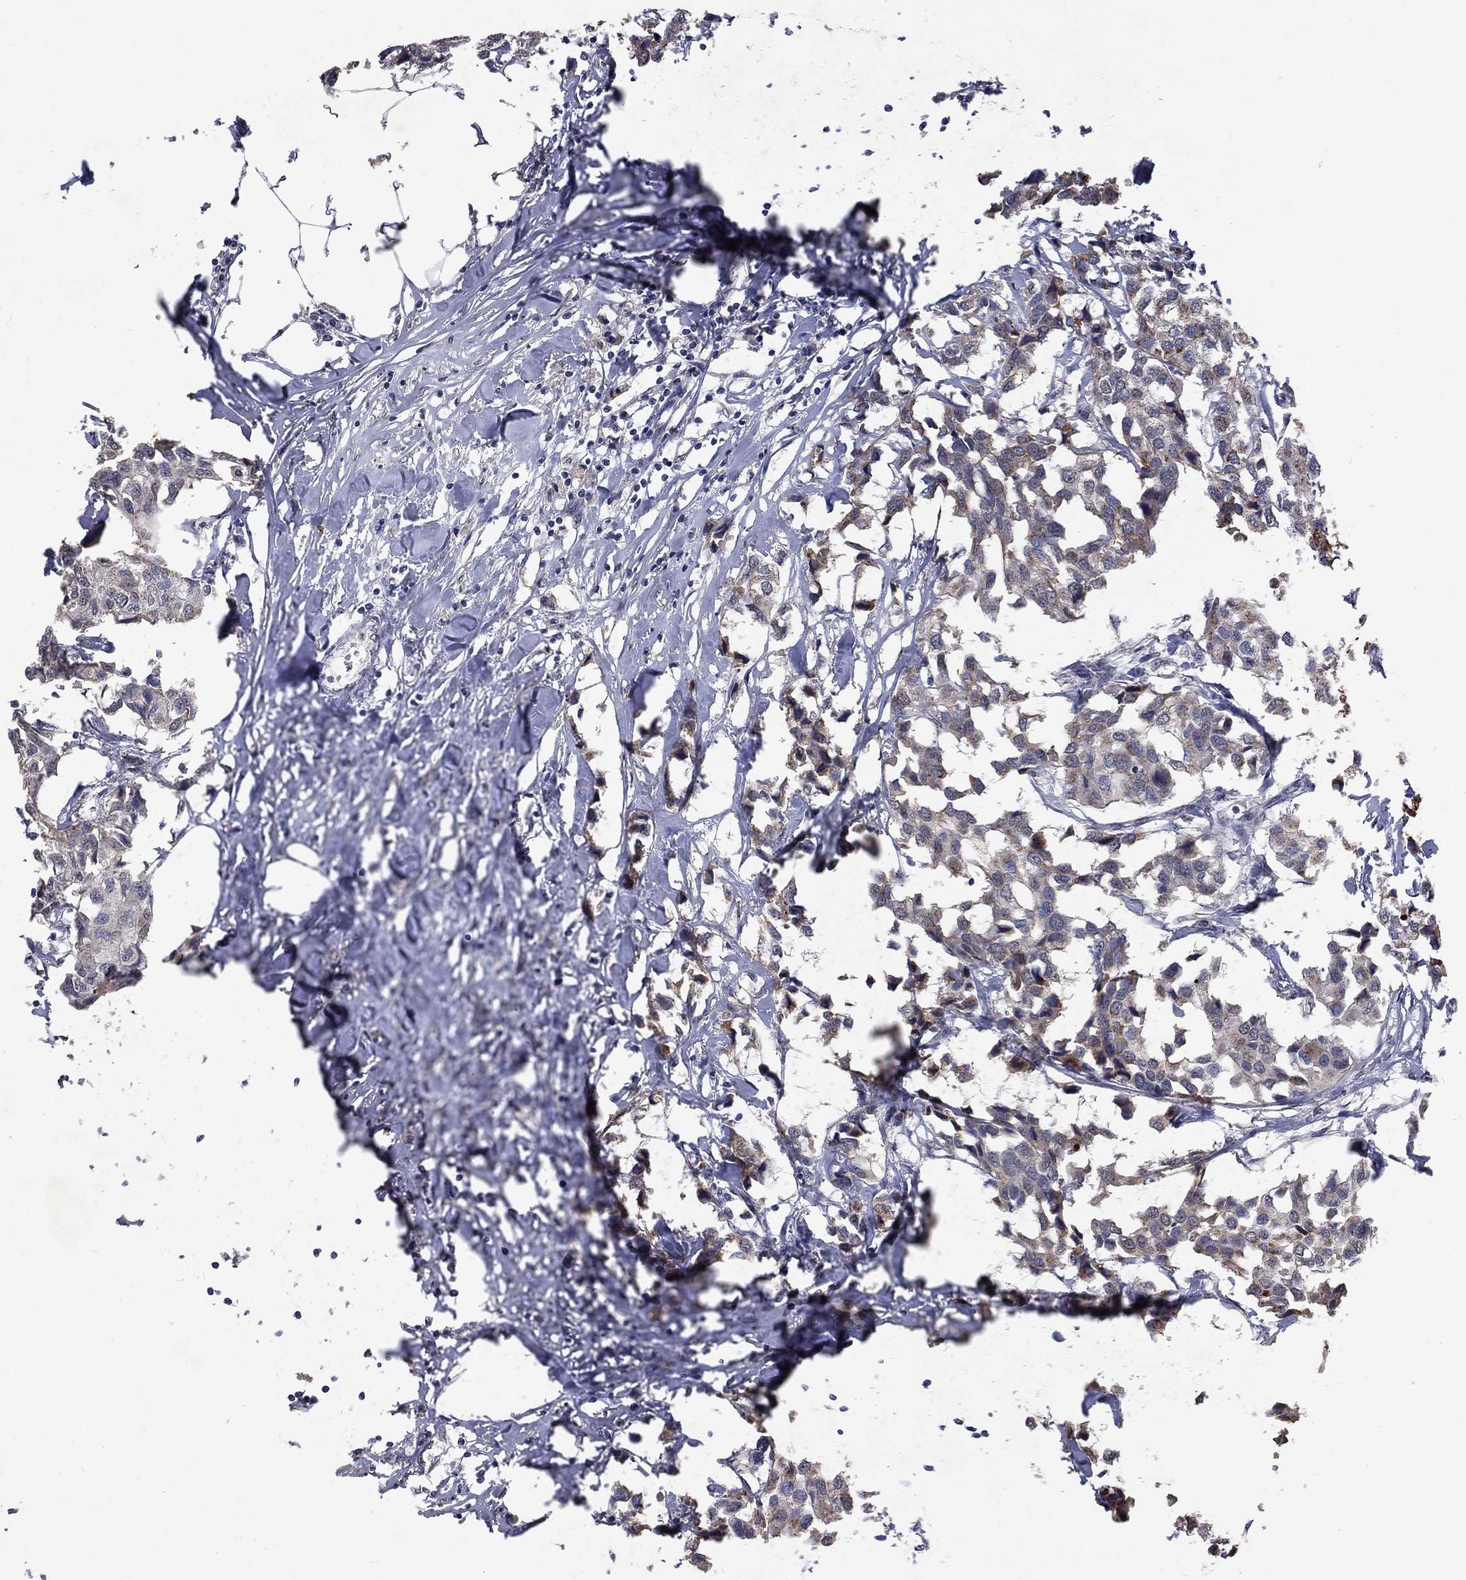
{"staining": {"intensity": "negative", "quantity": "none", "location": "none"}, "tissue": "breast cancer", "cell_type": "Tumor cells", "image_type": "cancer", "snomed": [{"axis": "morphology", "description": "Duct carcinoma"}, {"axis": "topography", "description": "Breast"}], "caption": "Tumor cells are negative for brown protein staining in breast cancer (intraductal carcinoma).", "gene": "CHST5", "patient": {"sex": "female", "age": 80}}